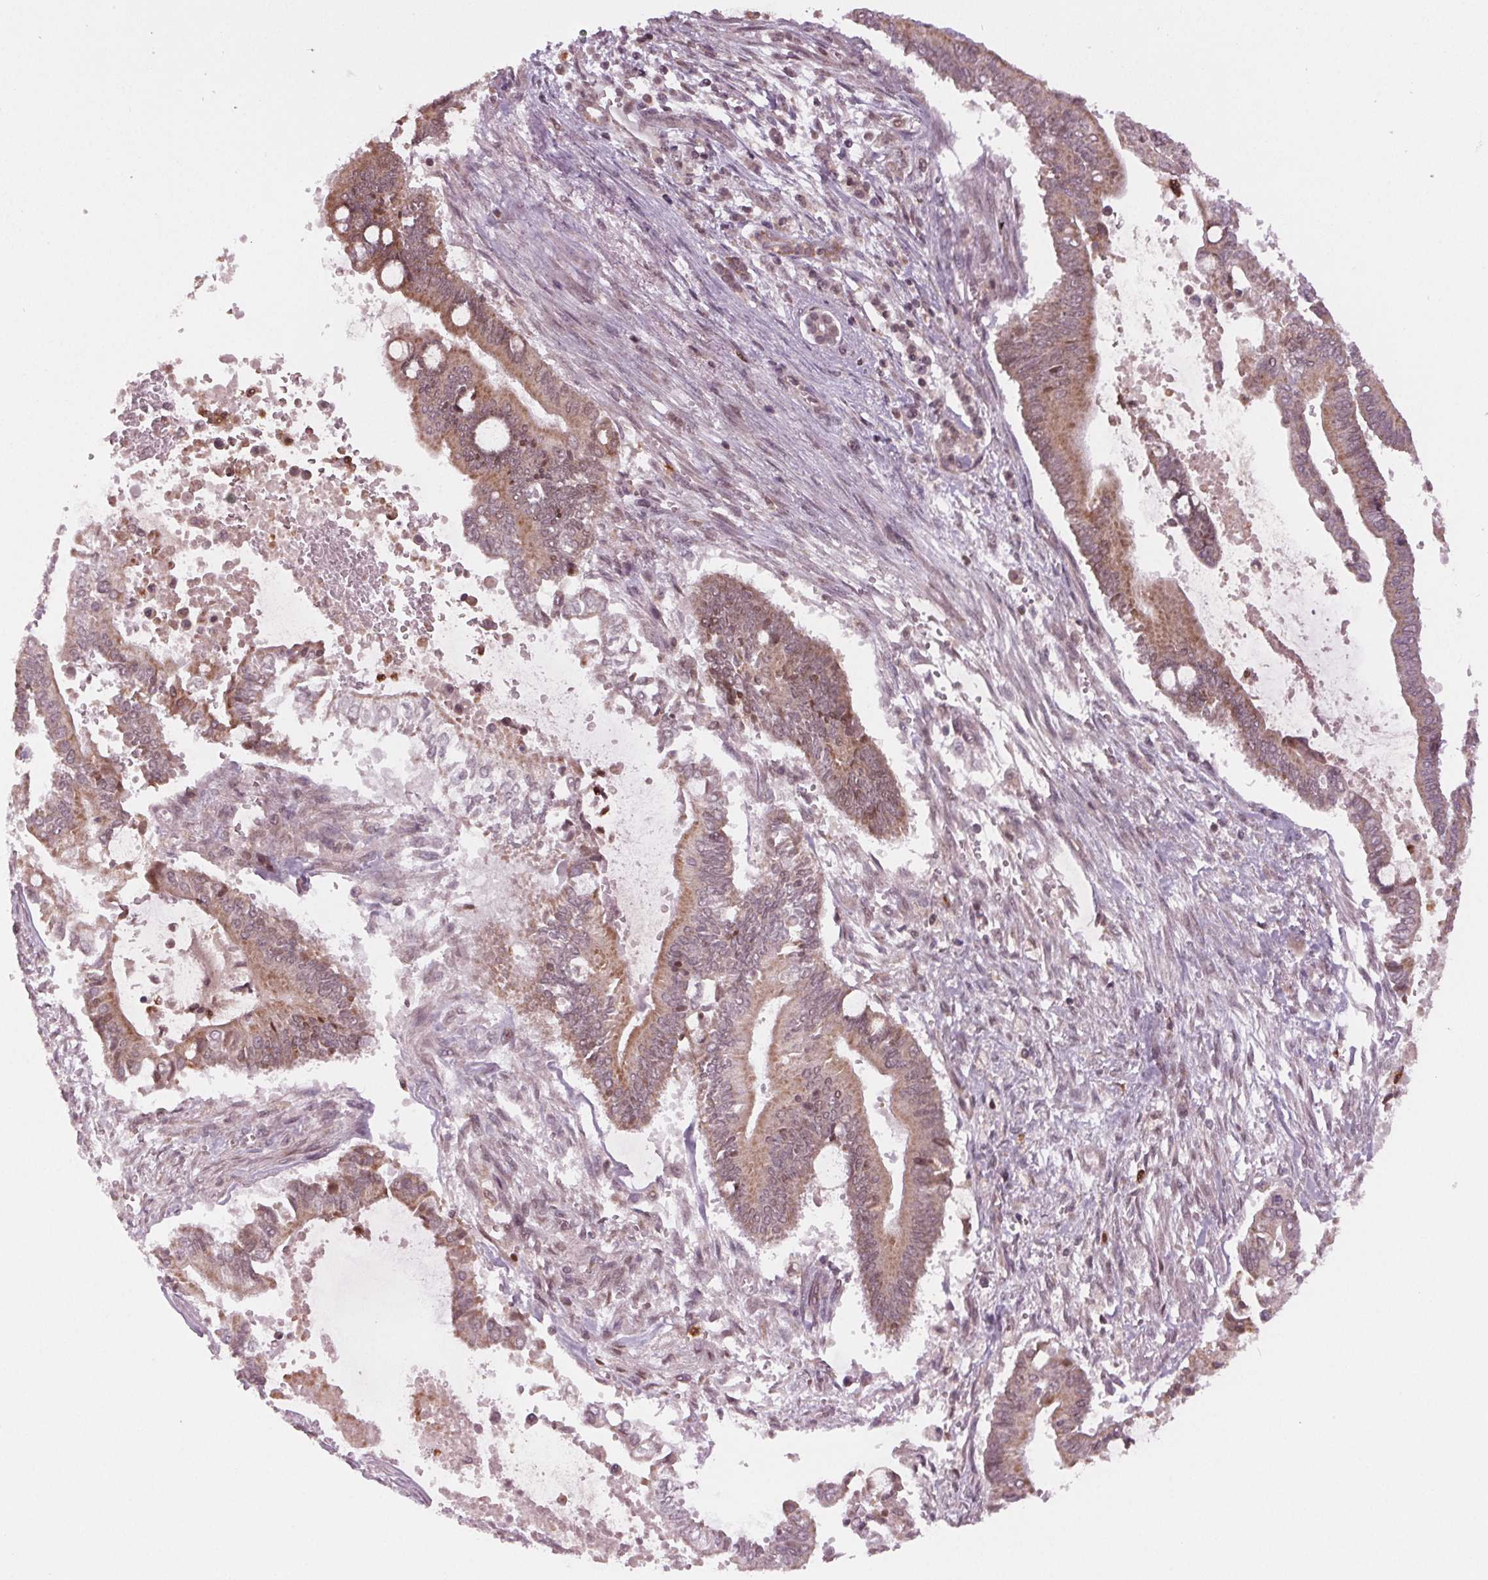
{"staining": {"intensity": "moderate", "quantity": ">75%", "location": "cytoplasmic/membranous"}, "tissue": "pancreatic cancer", "cell_type": "Tumor cells", "image_type": "cancer", "snomed": [{"axis": "morphology", "description": "Adenocarcinoma, NOS"}, {"axis": "topography", "description": "Pancreas"}], "caption": "Pancreatic cancer (adenocarcinoma) stained with a protein marker reveals moderate staining in tumor cells.", "gene": "STAT3", "patient": {"sex": "male", "age": 68}}